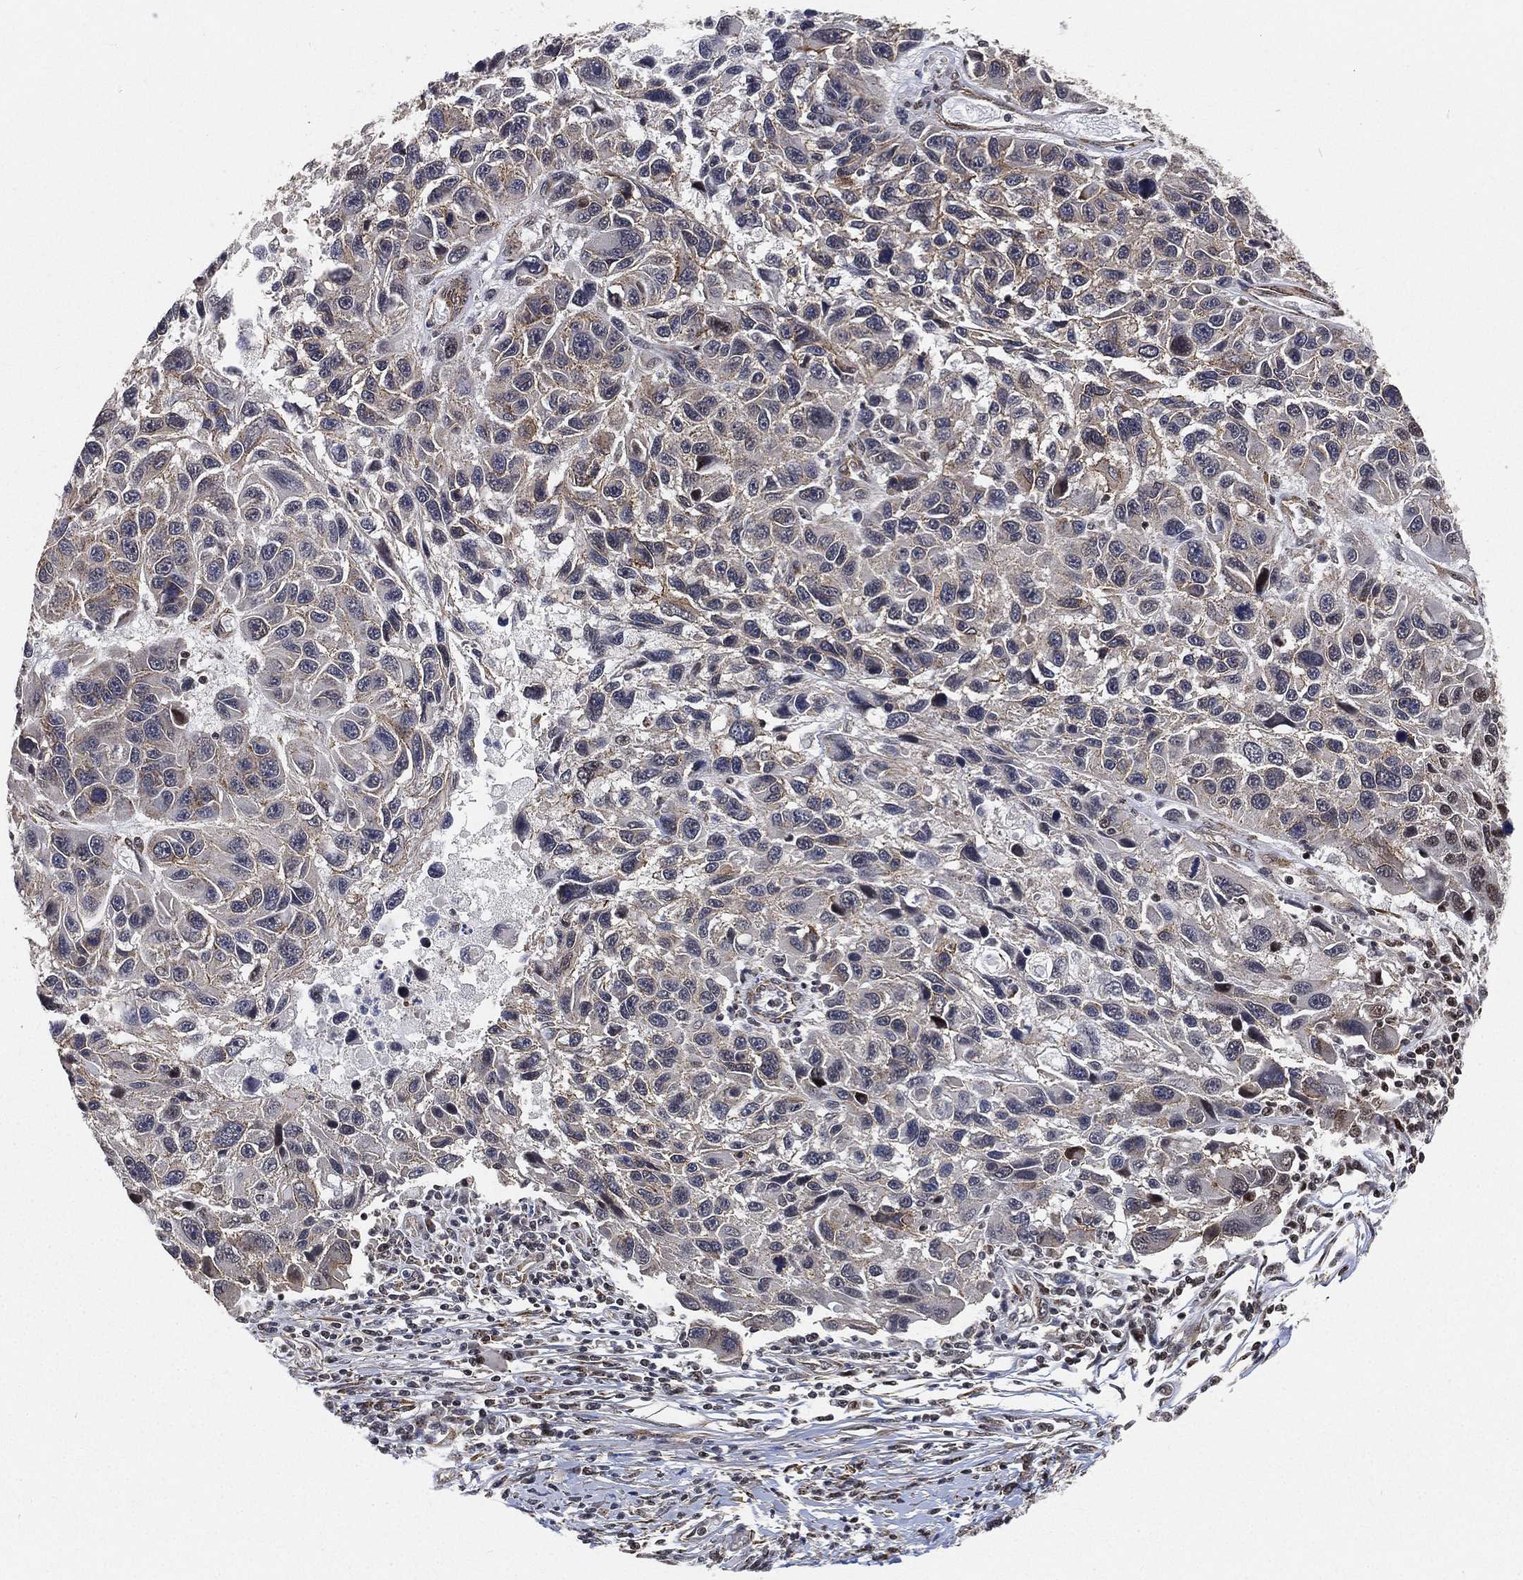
{"staining": {"intensity": "negative", "quantity": "none", "location": "none"}, "tissue": "melanoma", "cell_type": "Tumor cells", "image_type": "cancer", "snomed": [{"axis": "morphology", "description": "Malignant melanoma, NOS"}, {"axis": "topography", "description": "Skin"}], "caption": "Protein analysis of malignant melanoma exhibits no significant staining in tumor cells.", "gene": "RSRC2", "patient": {"sex": "male", "age": 53}}